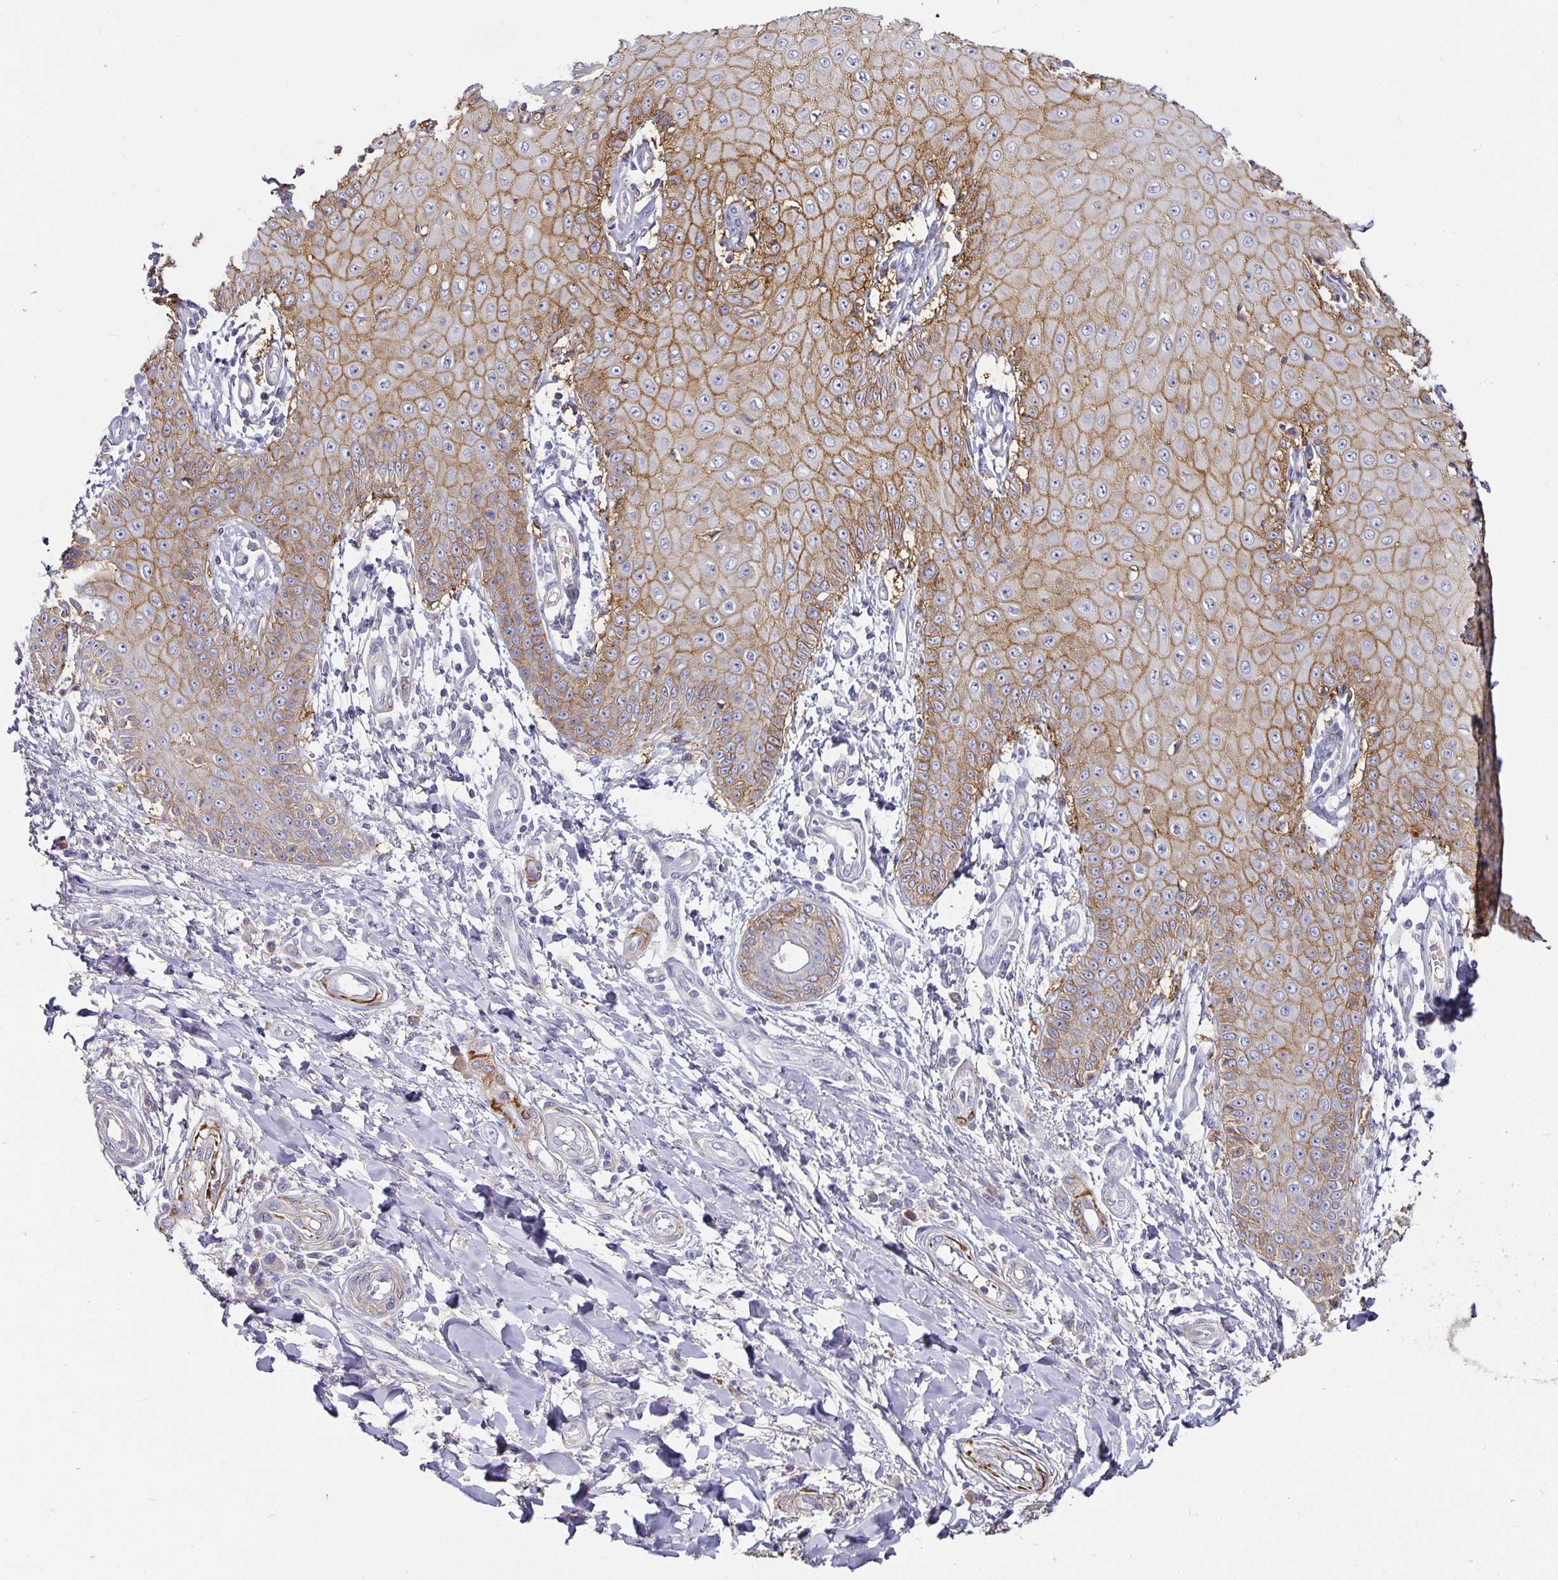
{"staining": {"intensity": "moderate", "quantity": ">75%", "location": "cytoplasmic/membranous"}, "tissue": "skin cancer", "cell_type": "Tumor cells", "image_type": "cancer", "snomed": [{"axis": "morphology", "description": "Squamous cell carcinoma, NOS"}, {"axis": "topography", "description": "Skin"}], "caption": "This histopathology image demonstrates squamous cell carcinoma (skin) stained with IHC to label a protein in brown. The cytoplasmic/membranous of tumor cells show moderate positivity for the protein. Nuclei are counter-stained blue.", "gene": "CA12", "patient": {"sex": "male", "age": 70}}